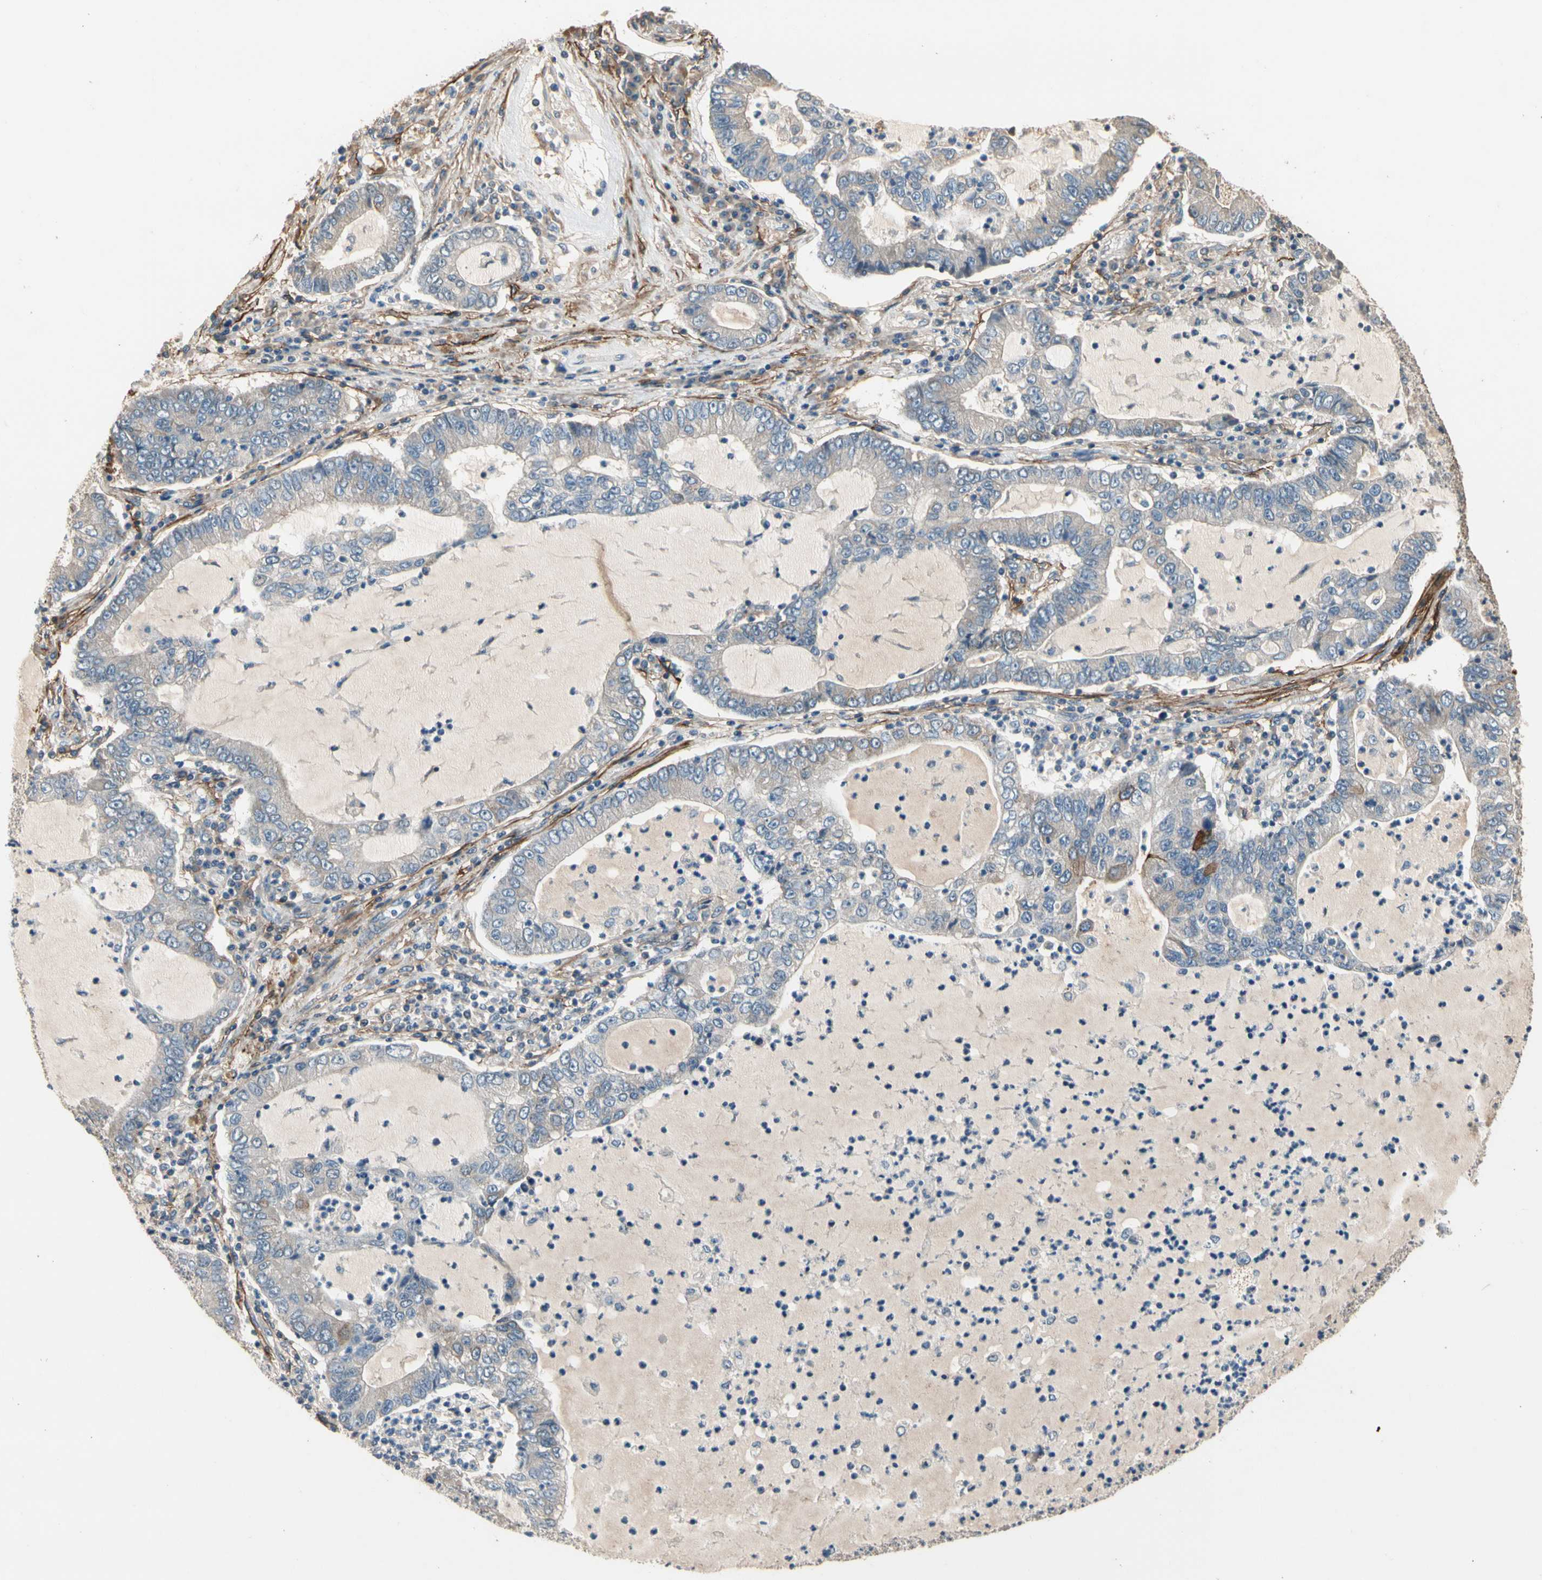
{"staining": {"intensity": "moderate", "quantity": "<25%", "location": "cytoplasmic/membranous"}, "tissue": "lung cancer", "cell_type": "Tumor cells", "image_type": "cancer", "snomed": [{"axis": "morphology", "description": "Adenocarcinoma, NOS"}, {"axis": "topography", "description": "Lung"}], "caption": "IHC (DAB) staining of human adenocarcinoma (lung) shows moderate cytoplasmic/membranous protein expression in approximately <25% of tumor cells. Using DAB (brown) and hematoxylin (blue) stains, captured at high magnification using brightfield microscopy.", "gene": "SUSD2", "patient": {"sex": "female", "age": 51}}